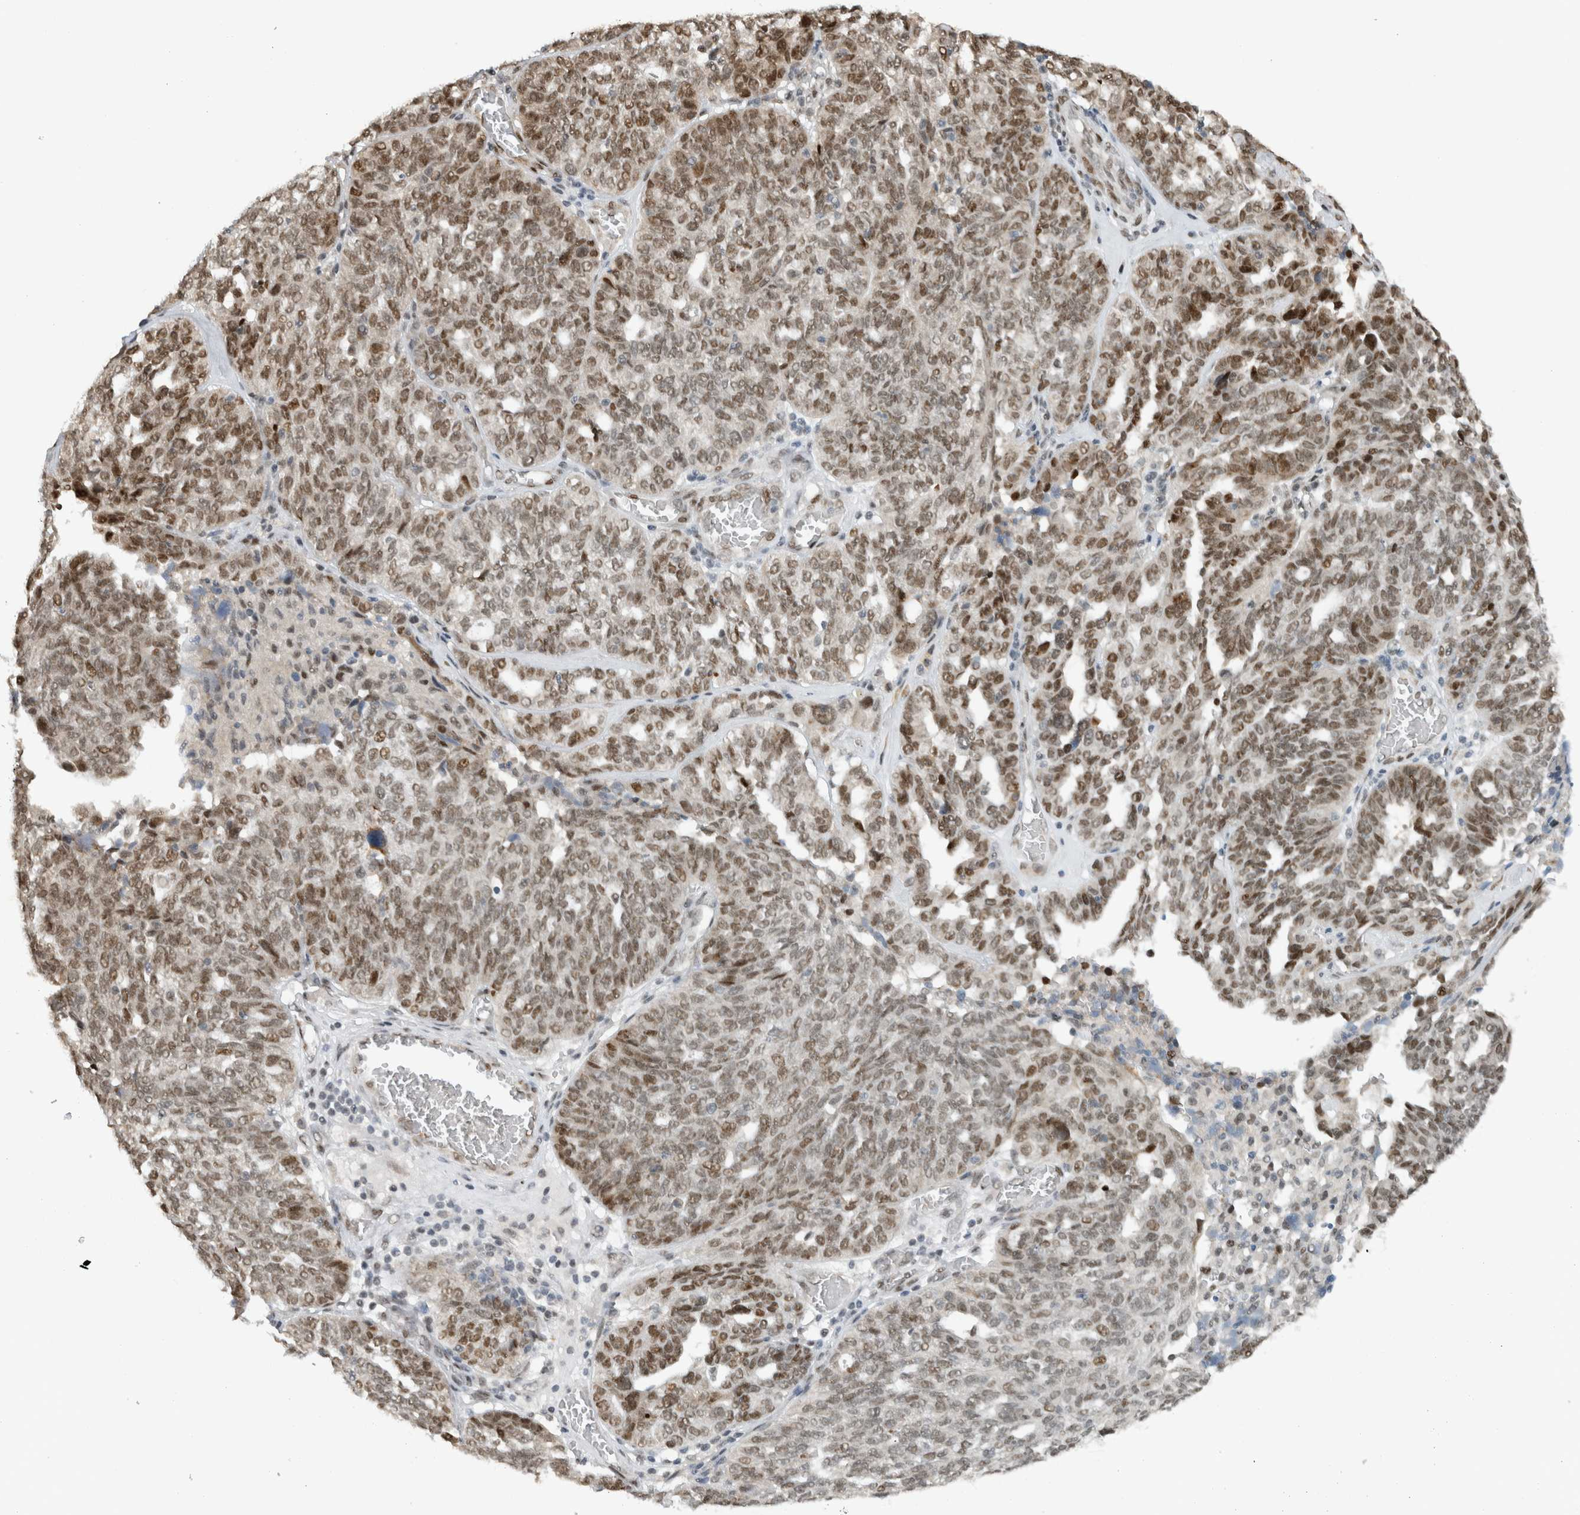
{"staining": {"intensity": "moderate", "quantity": ">75%", "location": "nuclear"}, "tissue": "ovarian cancer", "cell_type": "Tumor cells", "image_type": "cancer", "snomed": [{"axis": "morphology", "description": "Cystadenocarcinoma, serous, NOS"}, {"axis": "topography", "description": "Ovary"}], "caption": "Ovarian serous cystadenocarcinoma stained with DAB IHC demonstrates medium levels of moderate nuclear expression in about >75% of tumor cells. The protein is shown in brown color, while the nuclei are stained blue.", "gene": "HNRNPR", "patient": {"sex": "female", "age": 59}}